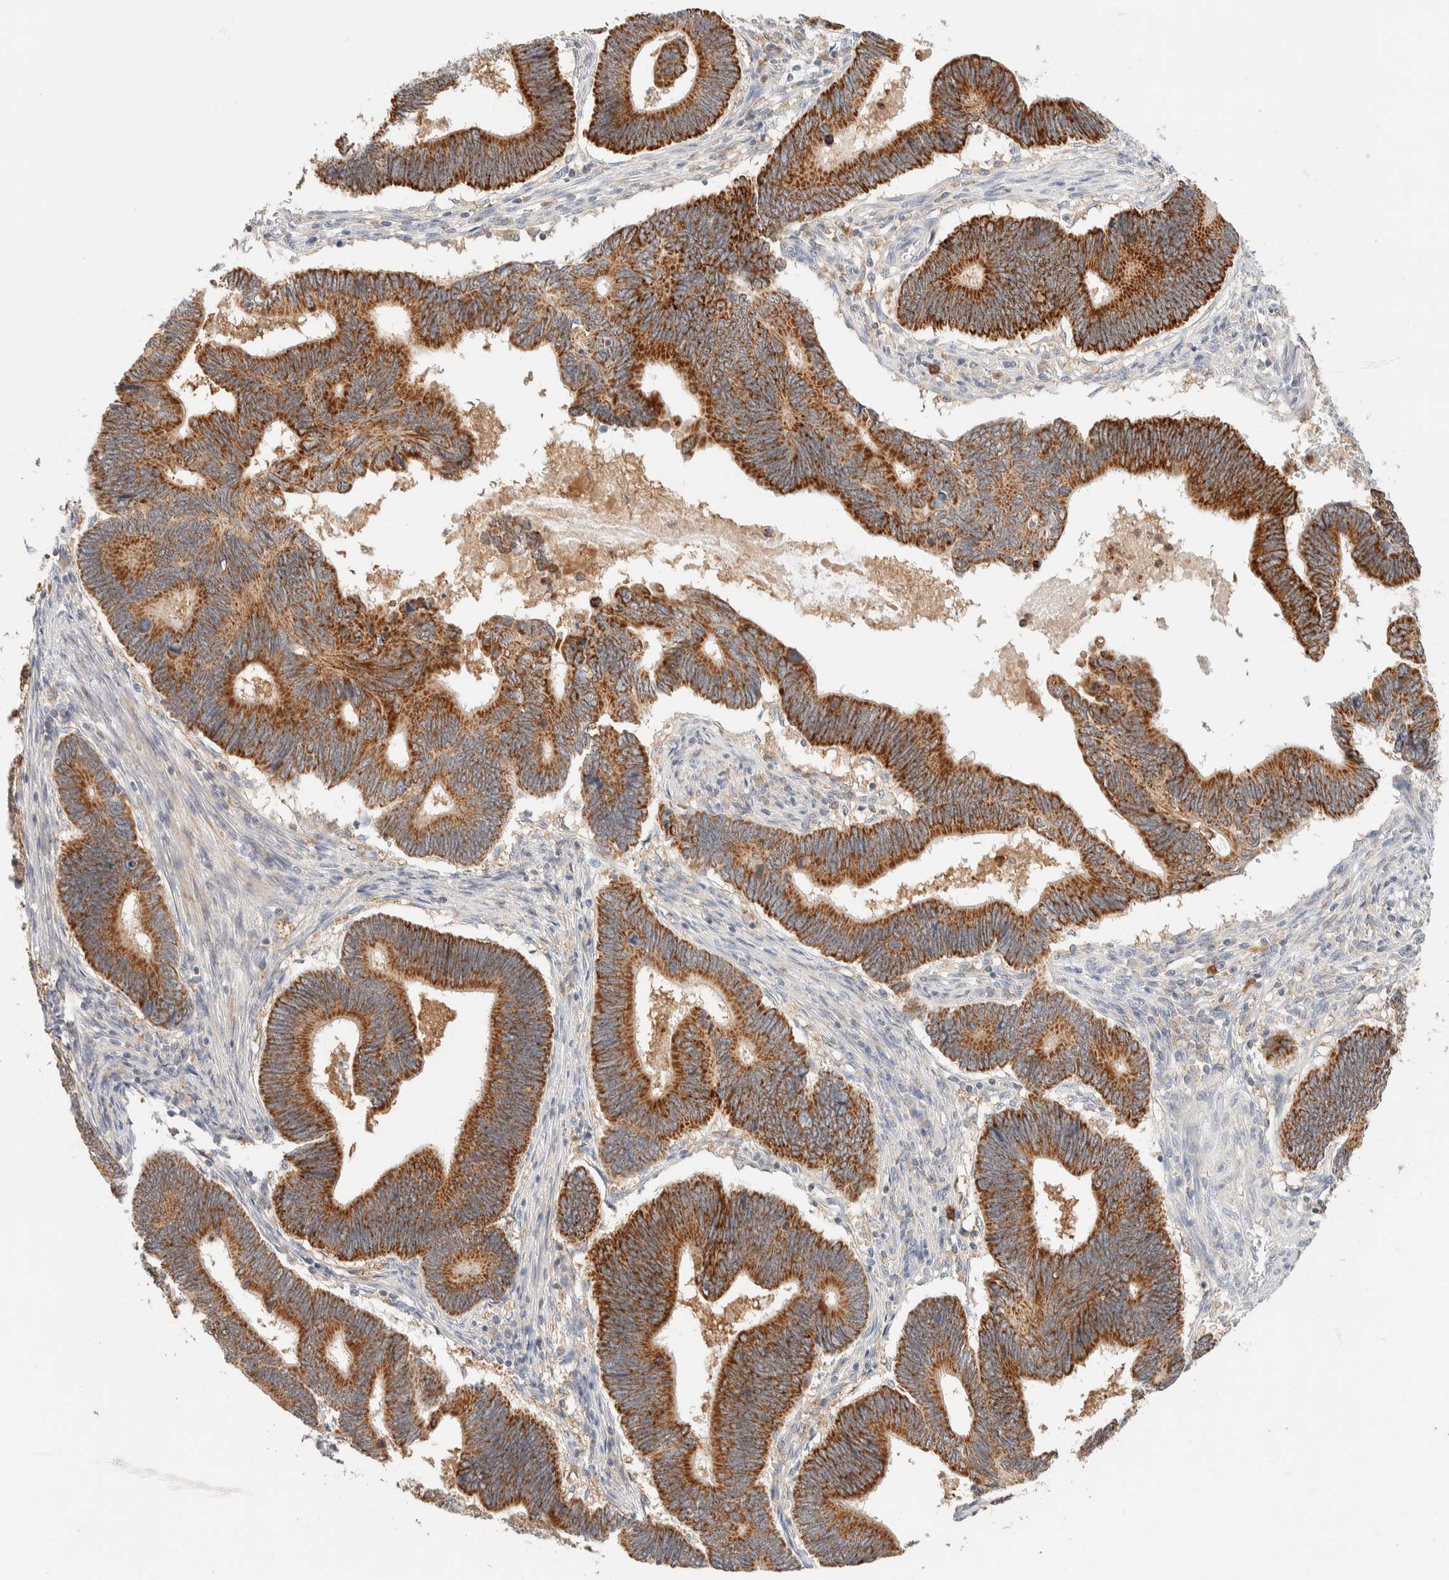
{"staining": {"intensity": "strong", "quantity": ">75%", "location": "cytoplasmic/membranous"}, "tissue": "pancreatic cancer", "cell_type": "Tumor cells", "image_type": "cancer", "snomed": [{"axis": "morphology", "description": "Adenocarcinoma, NOS"}, {"axis": "topography", "description": "Pancreas"}], "caption": "Pancreatic cancer stained for a protein exhibits strong cytoplasmic/membranous positivity in tumor cells.", "gene": "HDHD3", "patient": {"sex": "female", "age": 70}}